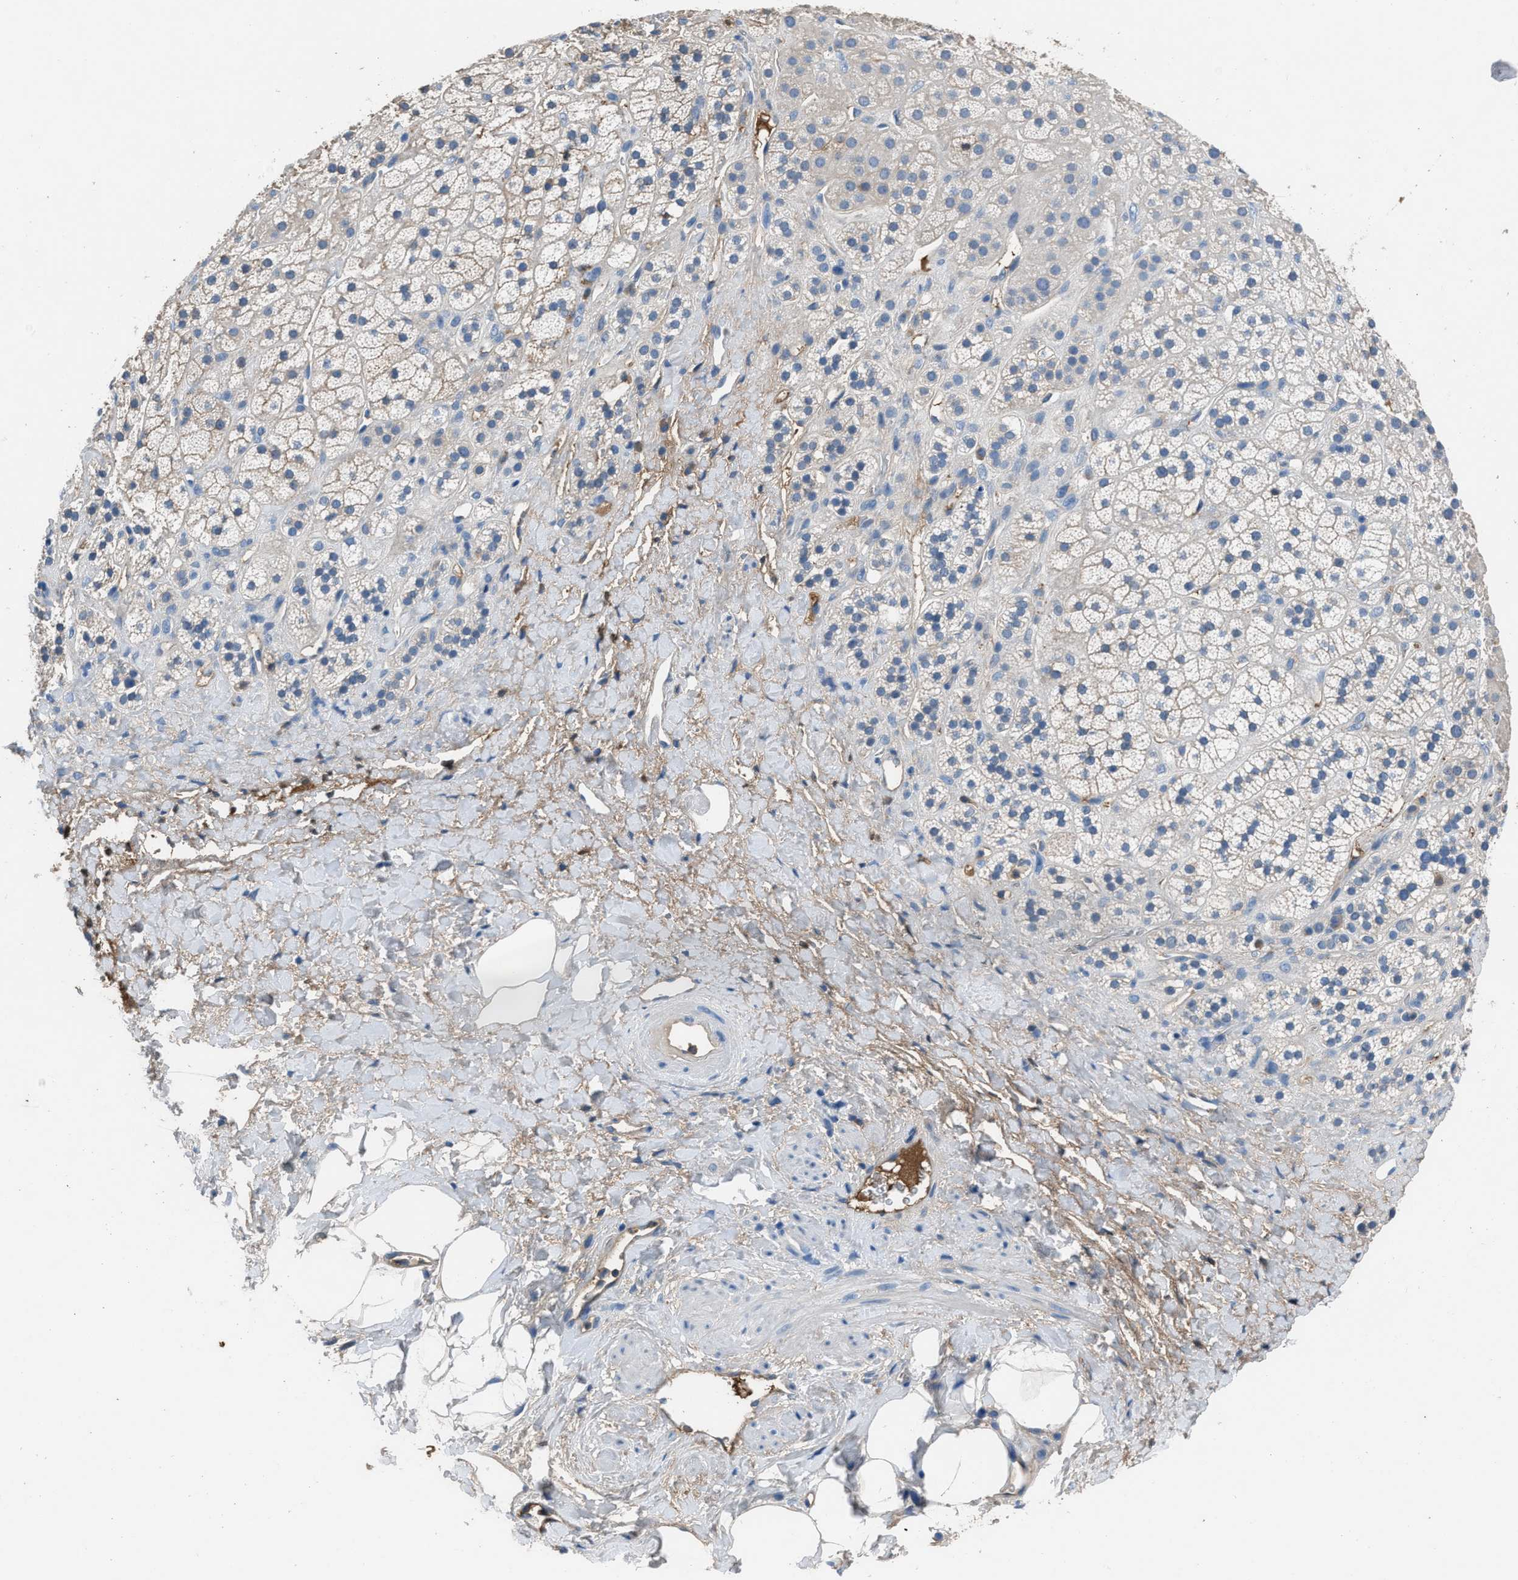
{"staining": {"intensity": "weak", "quantity": "<25%", "location": "cytoplasmic/membranous"}, "tissue": "adrenal gland", "cell_type": "Glandular cells", "image_type": "normal", "snomed": [{"axis": "morphology", "description": "Normal tissue, NOS"}, {"axis": "topography", "description": "Adrenal gland"}], "caption": "Photomicrograph shows no significant protein staining in glandular cells of benign adrenal gland. Brightfield microscopy of IHC stained with DAB (3,3'-diaminobenzidine) (brown) and hematoxylin (blue), captured at high magnification.", "gene": "STC1", "patient": {"sex": "male", "age": 56}}